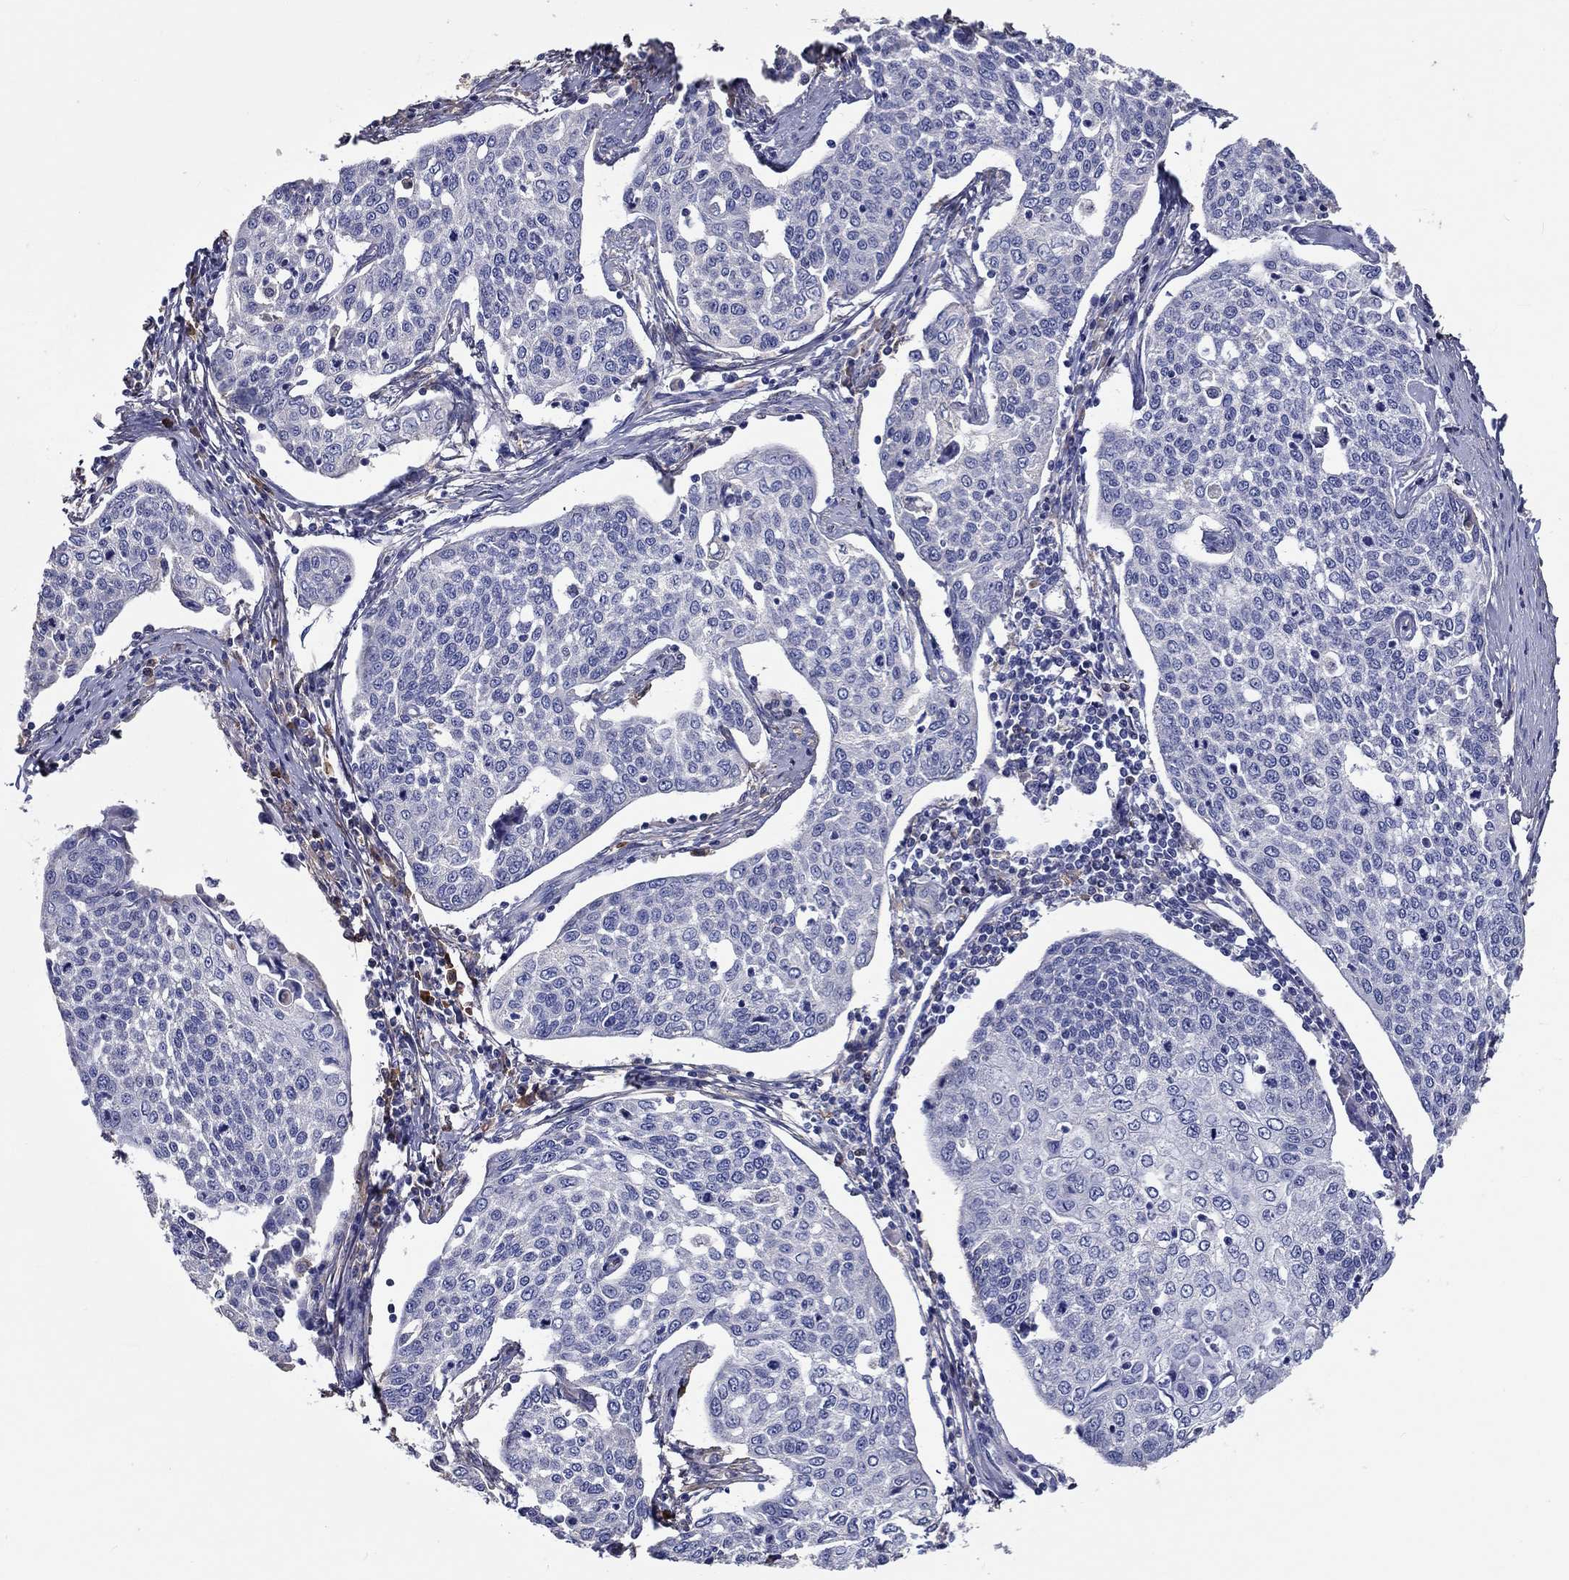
{"staining": {"intensity": "negative", "quantity": "none", "location": "none"}, "tissue": "cervical cancer", "cell_type": "Tumor cells", "image_type": "cancer", "snomed": [{"axis": "morphology", "description": "Squamous cell carcinoma, NOS"}, {"axis": "topography", "description": "Cervix"}], "caption": "There is no significant expression in tumor cells of squamous cell carcinoma (cervical).", "gene": "TGFBI", "patient": {"sex": "female", "age": 34}}